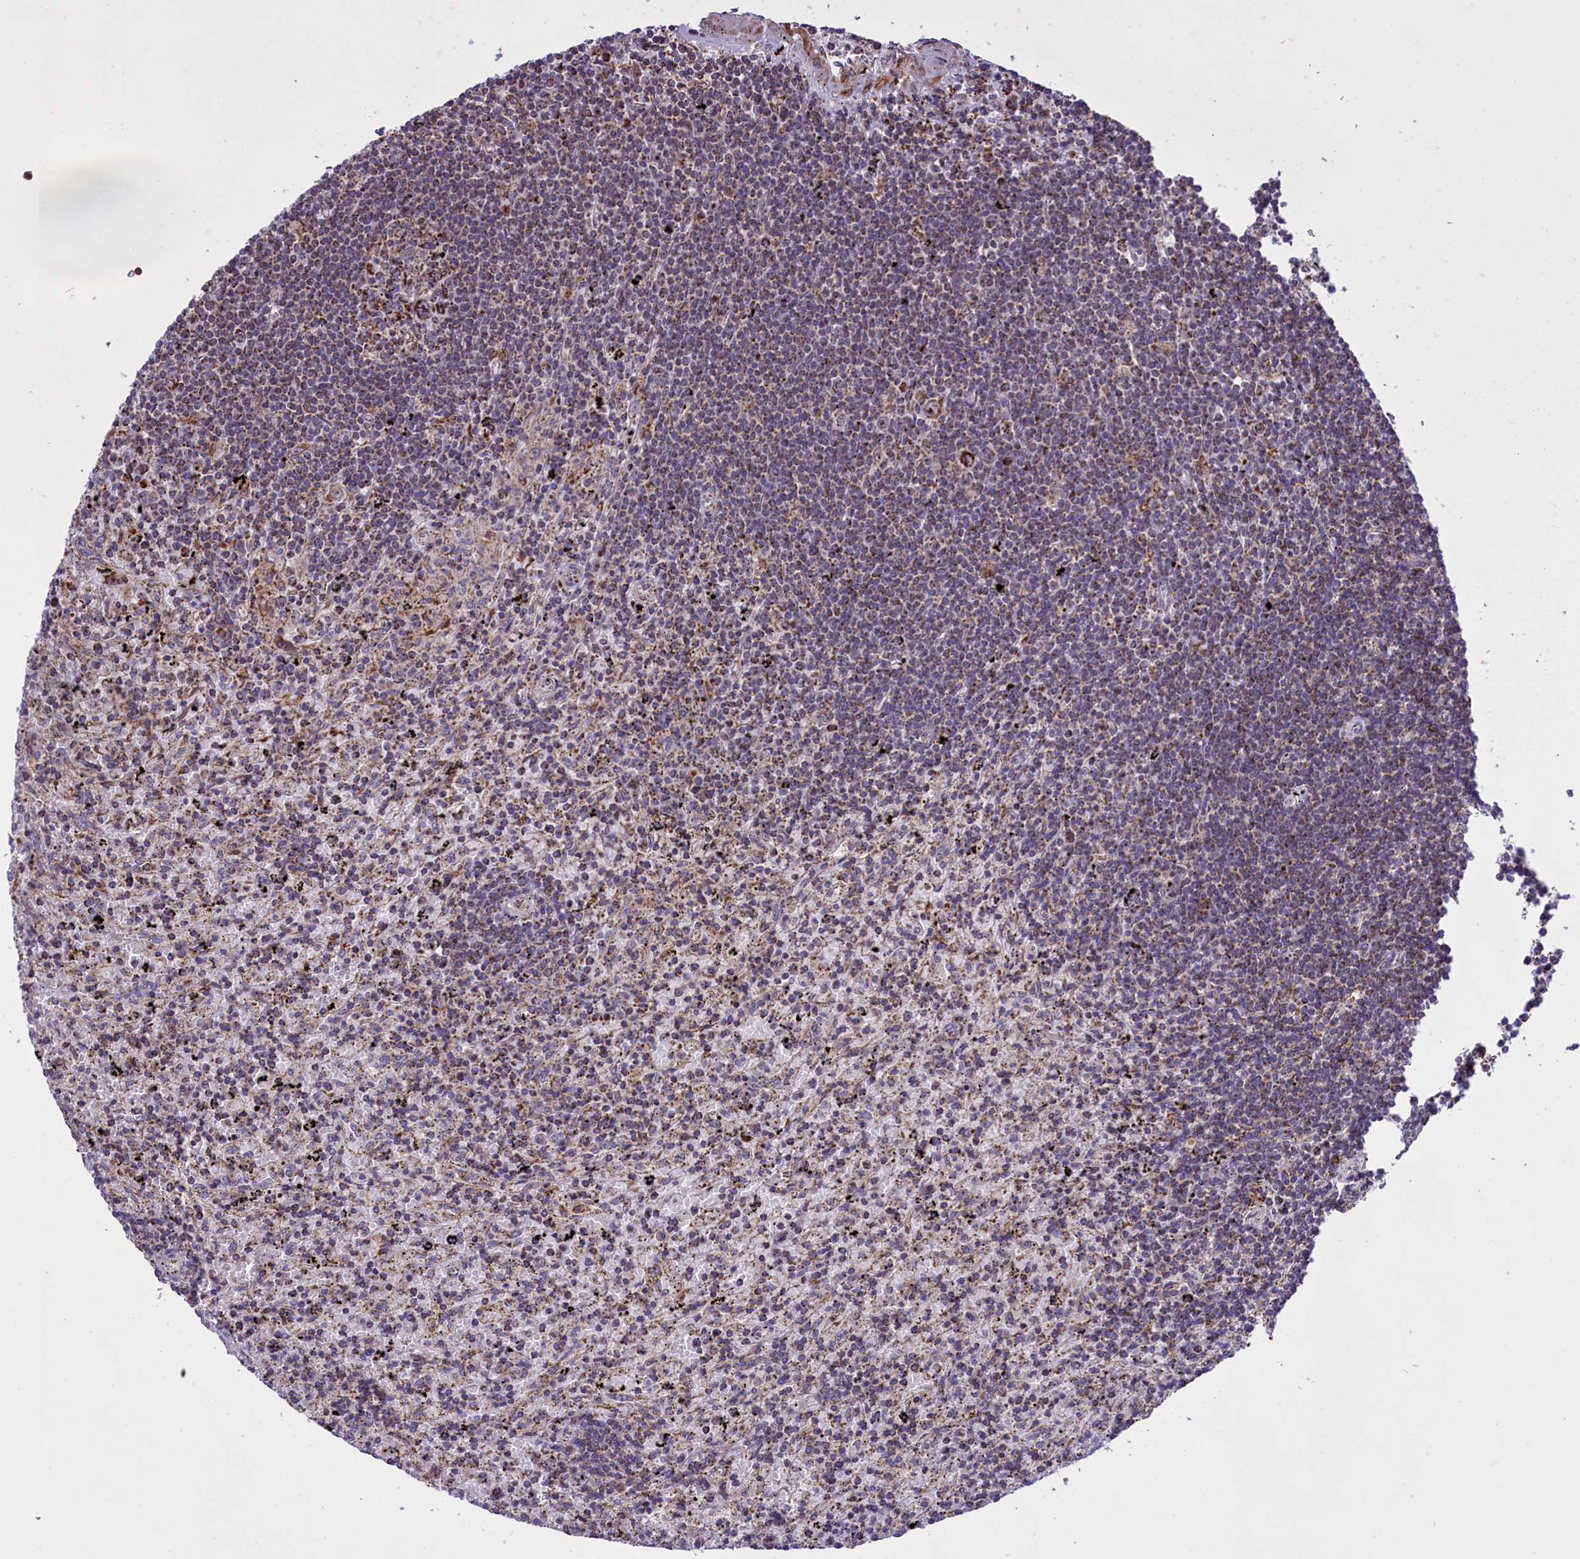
{"staining": {"intensity": "strong", "quantity": "25%-75%", "location": "cytoplasmic/membranous"}, "tissue": "lymphoma", "cell_type": "Tumor cells", "image_type": "cancer", "snomed": [{"axis": "morphology", "description": "Malignant lymphoma, non-Hodgkin's type, Low grade"}, {"axis": "topography", "description": "Spleen"}], "caption": "An immunohistochemistry image of tumor tissue is shown. Protein staining in brown shows strong cytoplasmic/membranous positivity in malignant lymphoma, non-Hodgkin's type (low-grade) within tumor cells.", "gene": "GLRX5", "patient": {"sex": "male", "age": 76}}